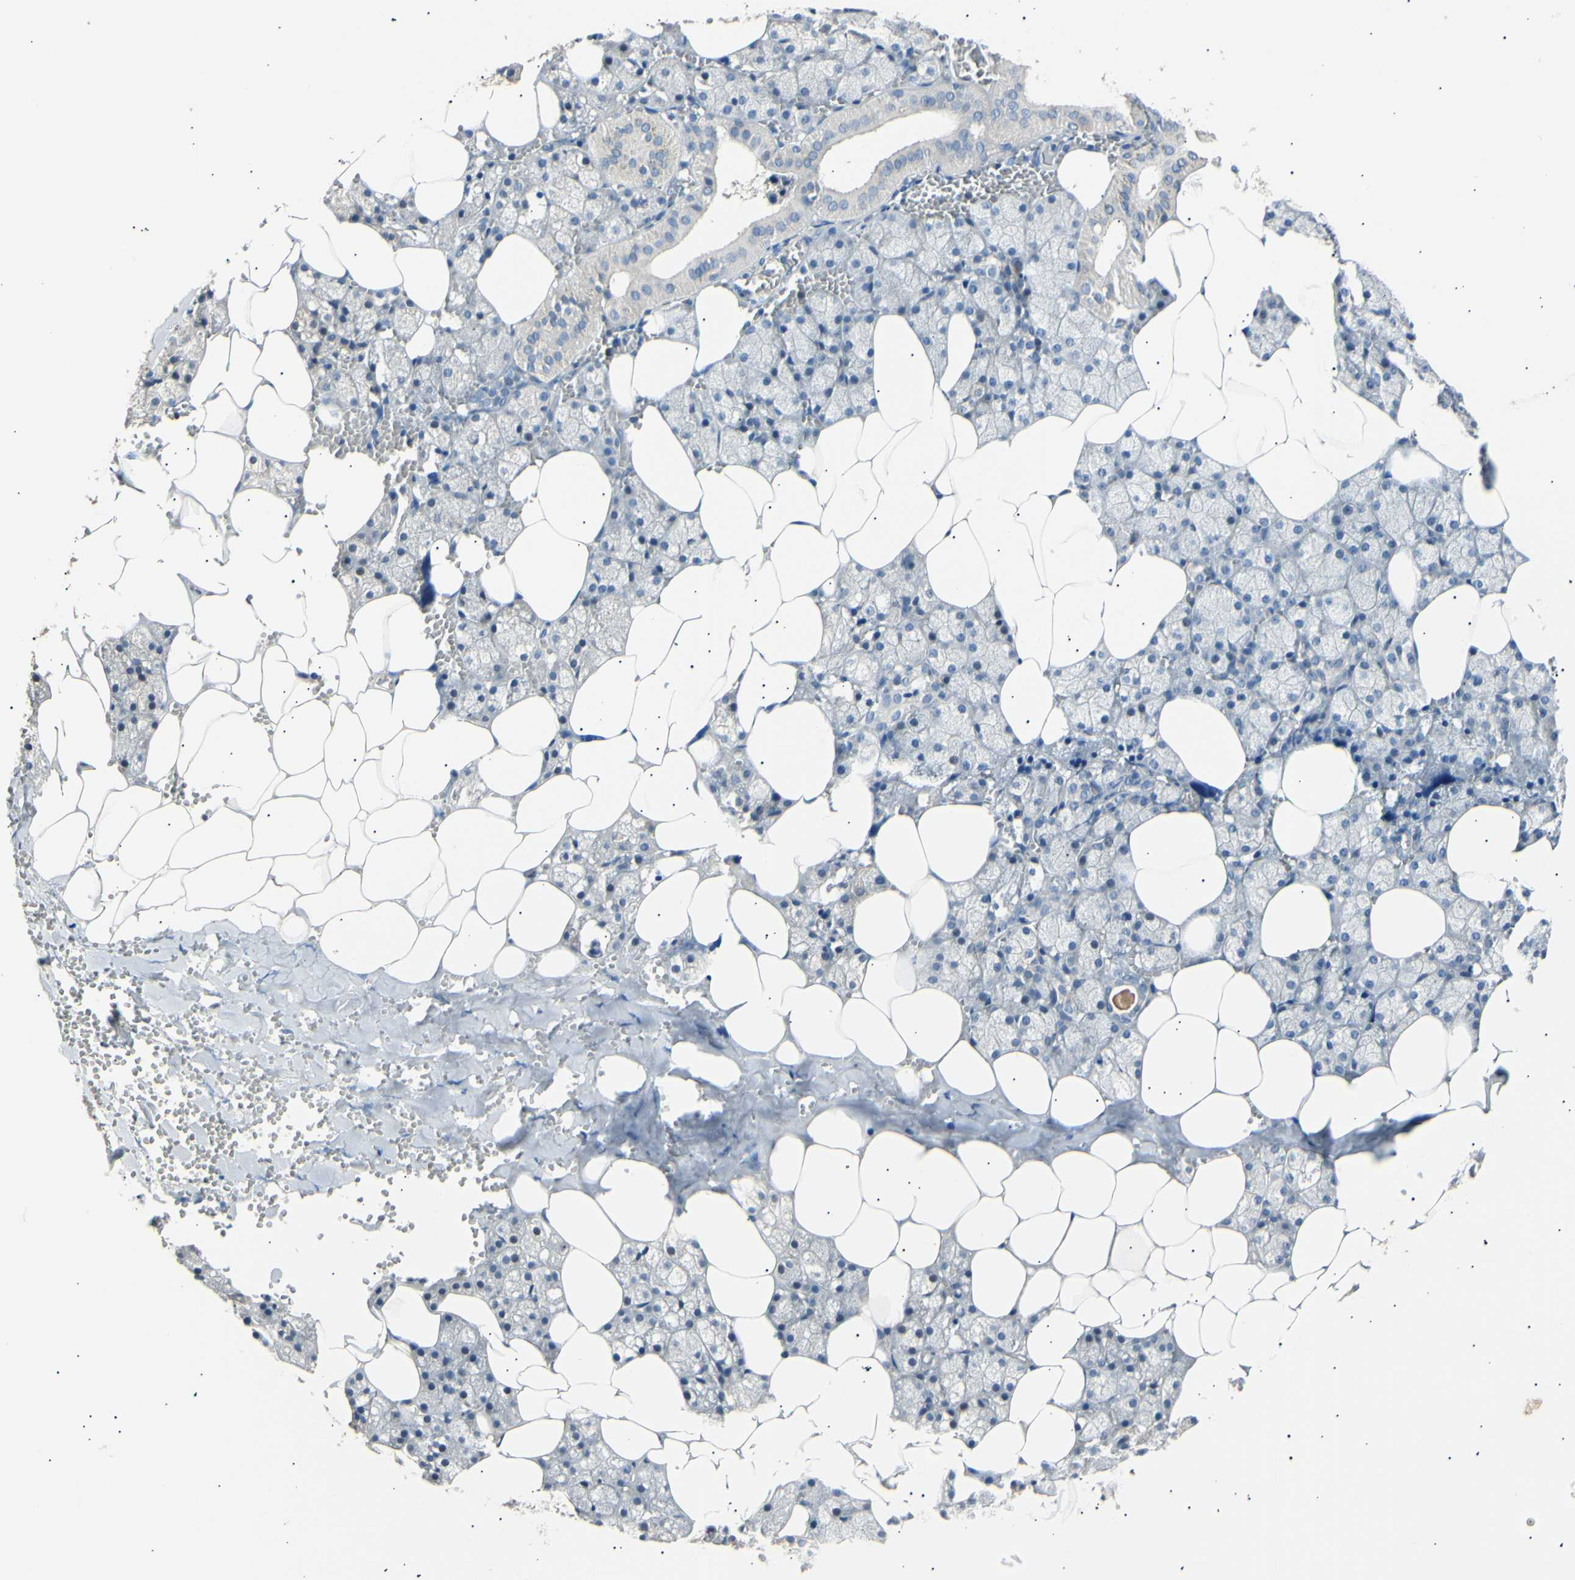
{"staining": {"intensity": "weak", "quantity": "<25%", "location": "cytoplasmic/membranous"}, "tissue": "salivary gland", "cell_type": "Glandular cells", "image_type": "normal", "snomed": [{"axis": "morphology", "description": "Normal tissue, NOS"}, {"axis": "topography", "description": "Salivary gland"}], "caption": "The photomicrograph exhibits no significant staining in glandular cells of salivary gland.", "gene": "LDLR", "patient": {"sex": "male", "age": 62}}